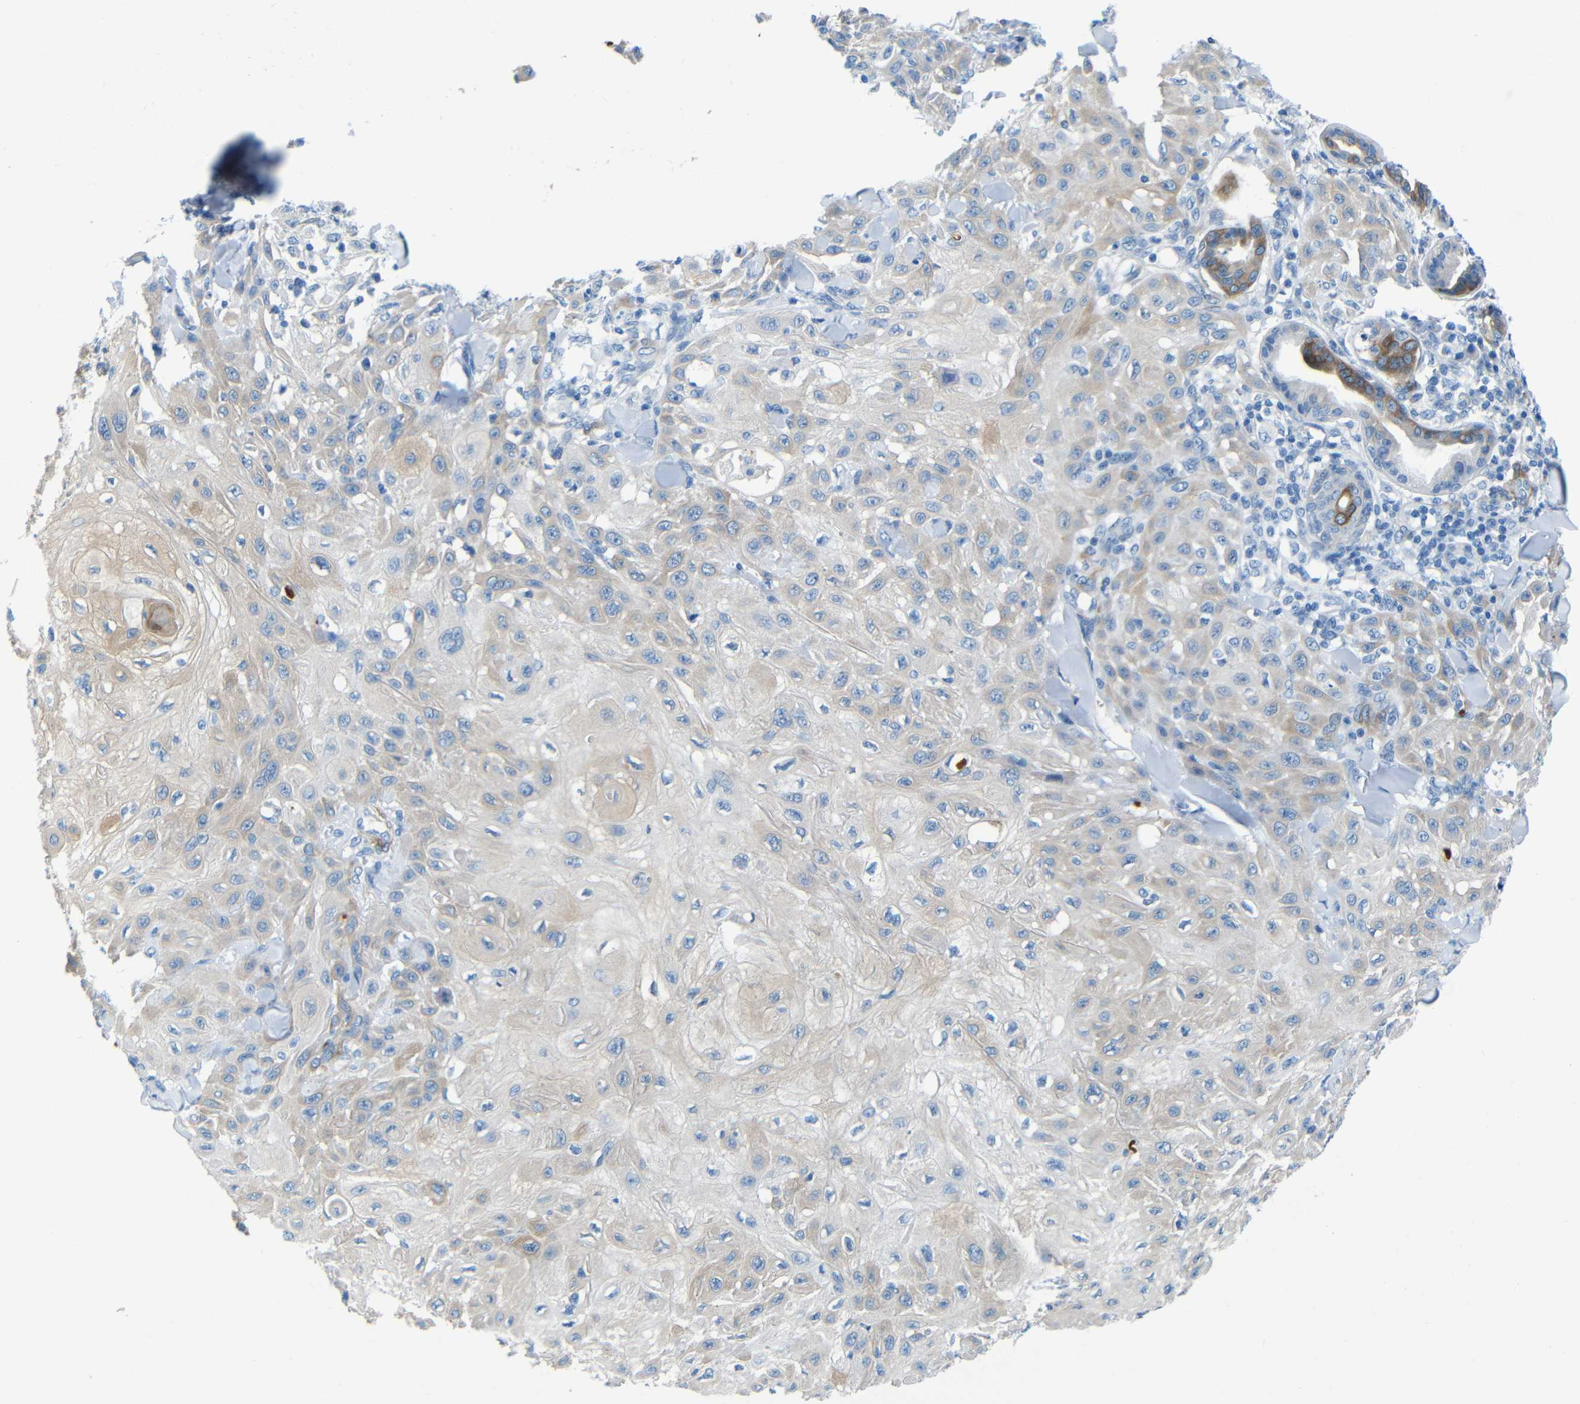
{"staining": {"intensity": "weak", "quantity": "<25%", "location": "cytoplasmic/membranous"}, "tissue": "skin cancer", "cell_type": "Tumor cells", "image_type": "cancer", "snomed": [{"axis": "morphology", "description": "Squamous cell carcinoma, NOS"}, {"axis": "topography", "description": "Skin"}], "caption": "DAB (3,3'-diaminobenzidine) immunohistochemical staining of skin cancer demonstrates no significant expression in tumor cells. (DAB (3,3'-diaminobenzidine) immunohistochemistry with hematoxylin counter stain).", "gene": "MAP2", "patient": {"sex": "male", "age": 24}}